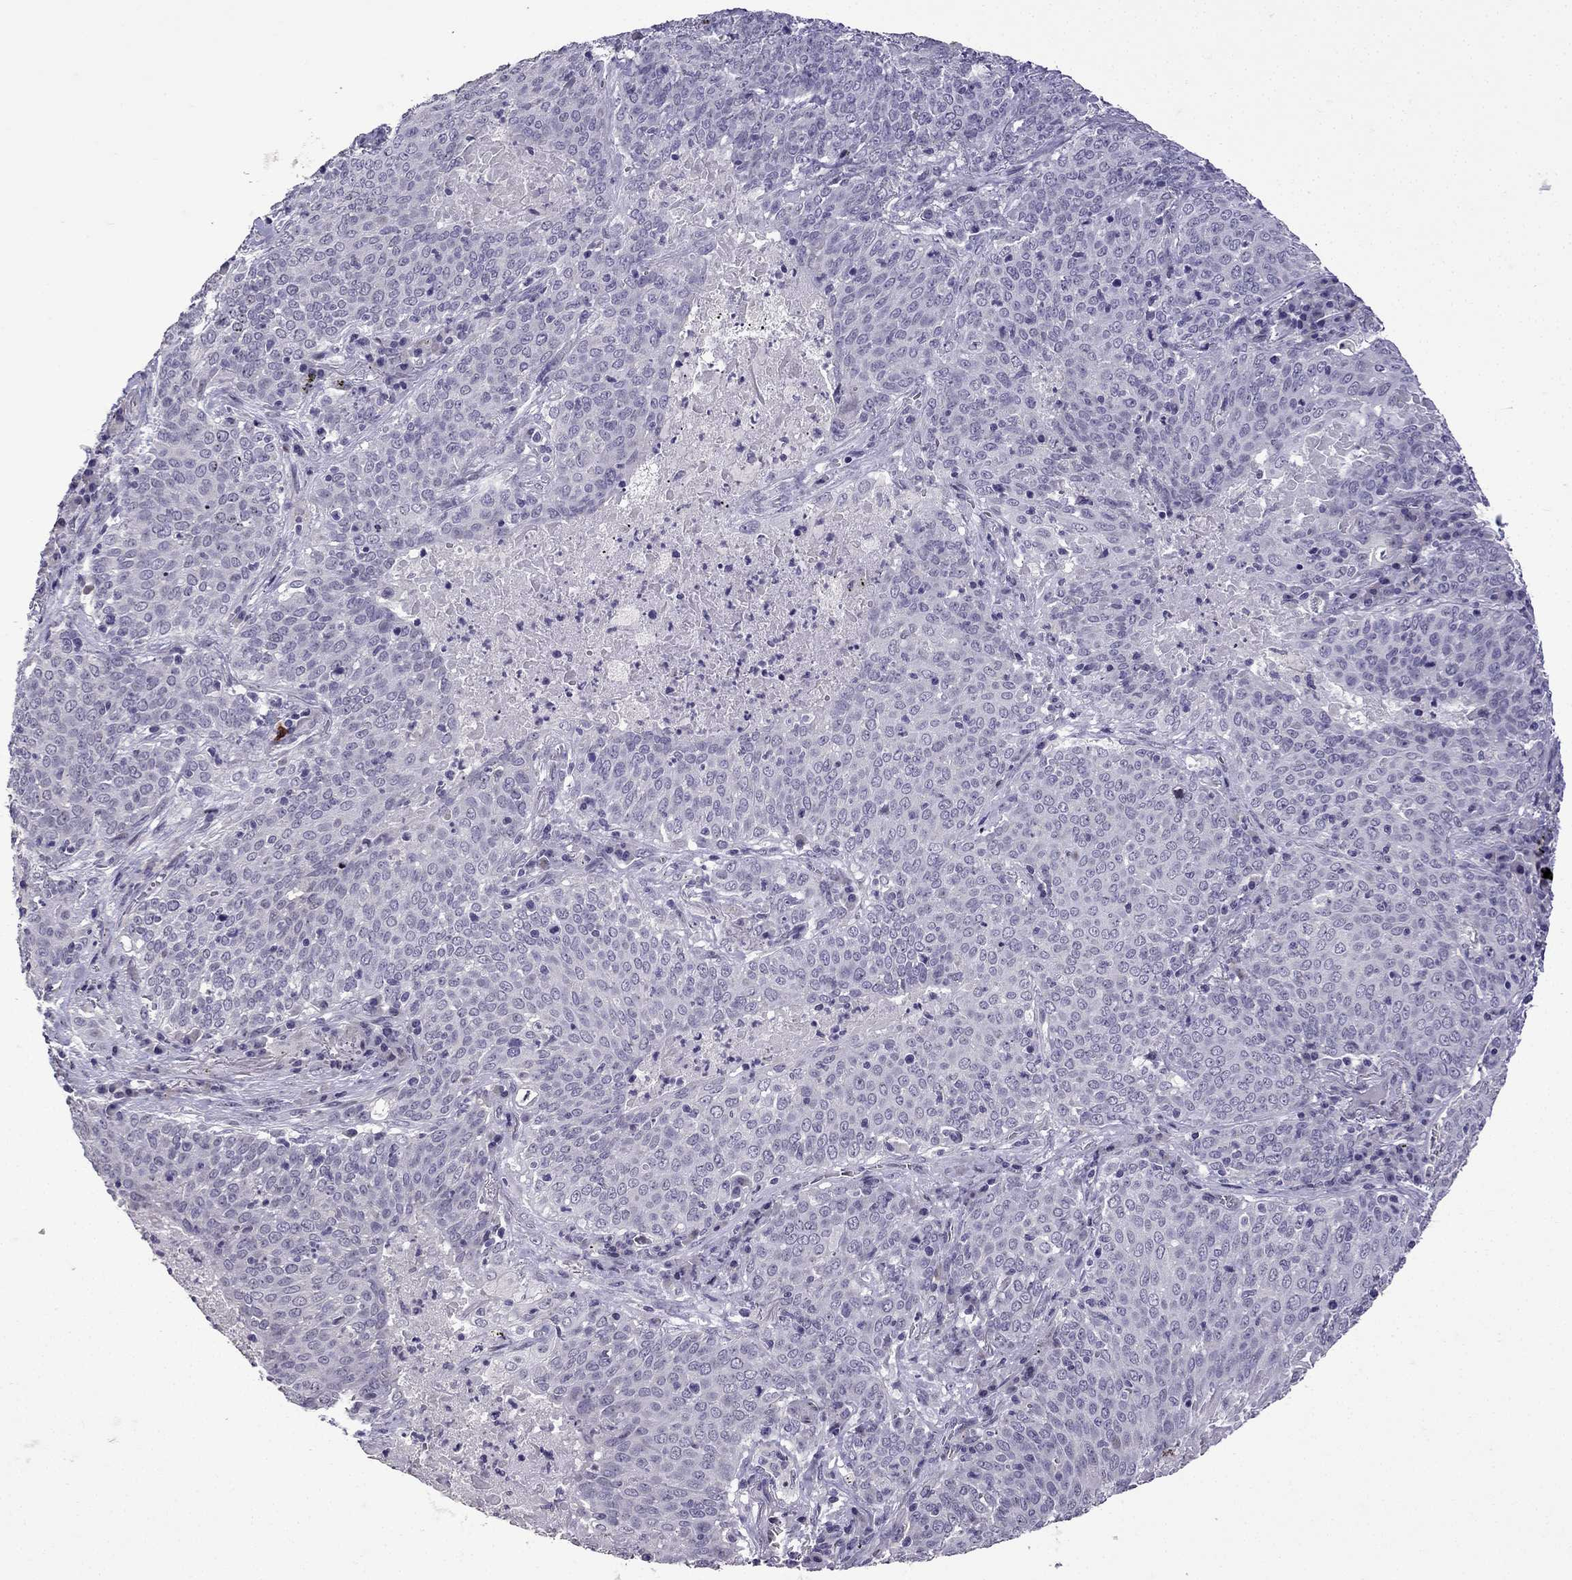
{"staining": {"intensity": "negative", "quantity": "none", "location": "none"}, "tissue": "lung cancer", "cell_type": "Tumor cells", "image_type": "cancer", "snomed": [{"axis": "morphology", "description": "Squamous cell carcinoma, NOS"}, {"axis": "topography", "description": "Lung"}], "caption": "Tumor cells show no significant expression in lung squamous cell carcinoma.", "gene": "TTN", "patient": {"sex": "male", "age": 82}}